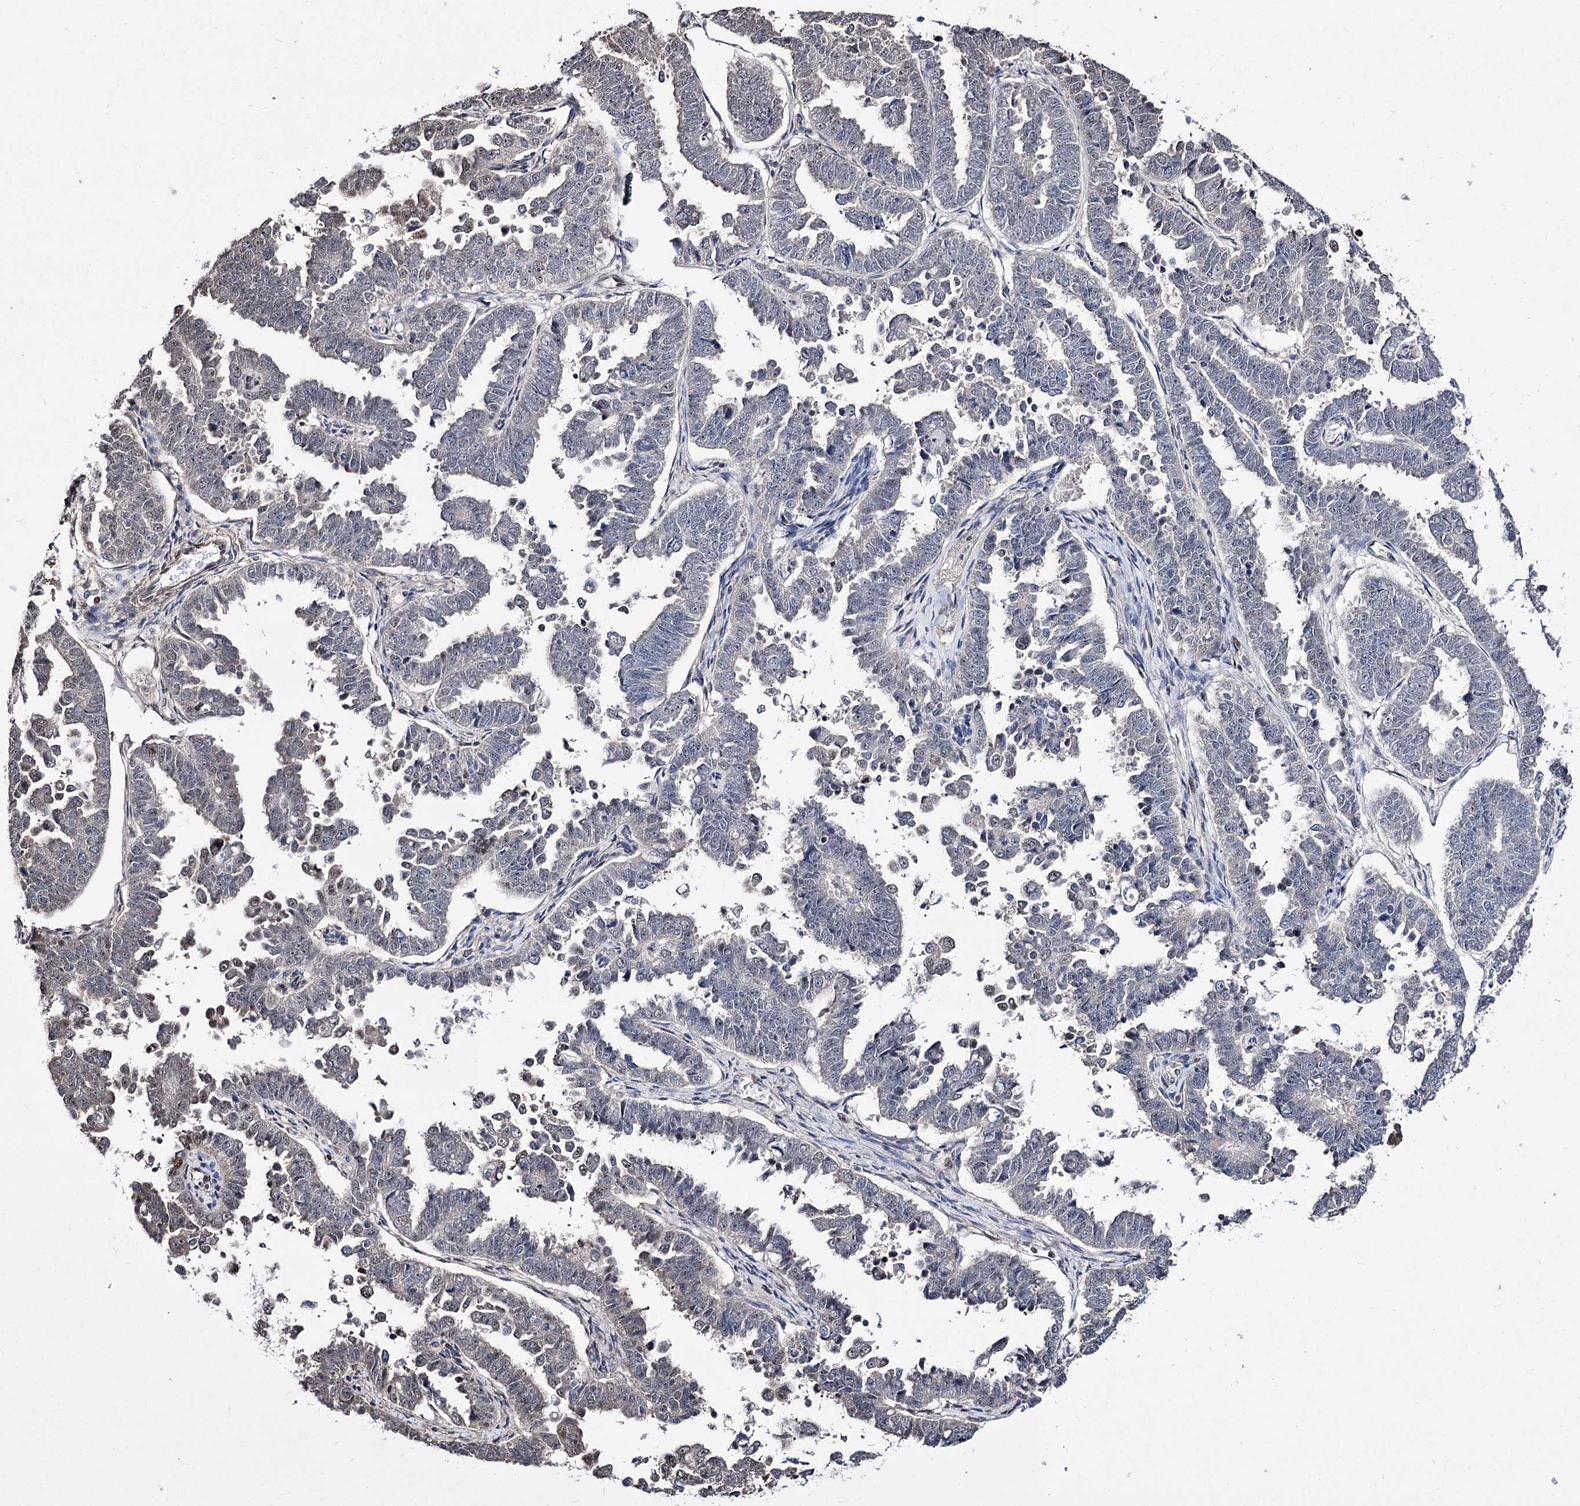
{"staining": {"intensity": "negative", "quantity": "none", "location": "none"}, "tissue": "endometrial cancer", "cell_type": "Tumor cells", "image_type": "cancer", "snomed": [{"axis": "morphology", "description": "Adenocarcinoma, NOS"}, {"axis": "topography", "description": "Endometrium"}], "caption": "This is an immunohistochemistry (IHC) micrograph of adenocarcinoma (endometrial). There is no positivity in tumor cells.", "gene": "CHMP7", "patient": {"sex": "female", "age": 75}}